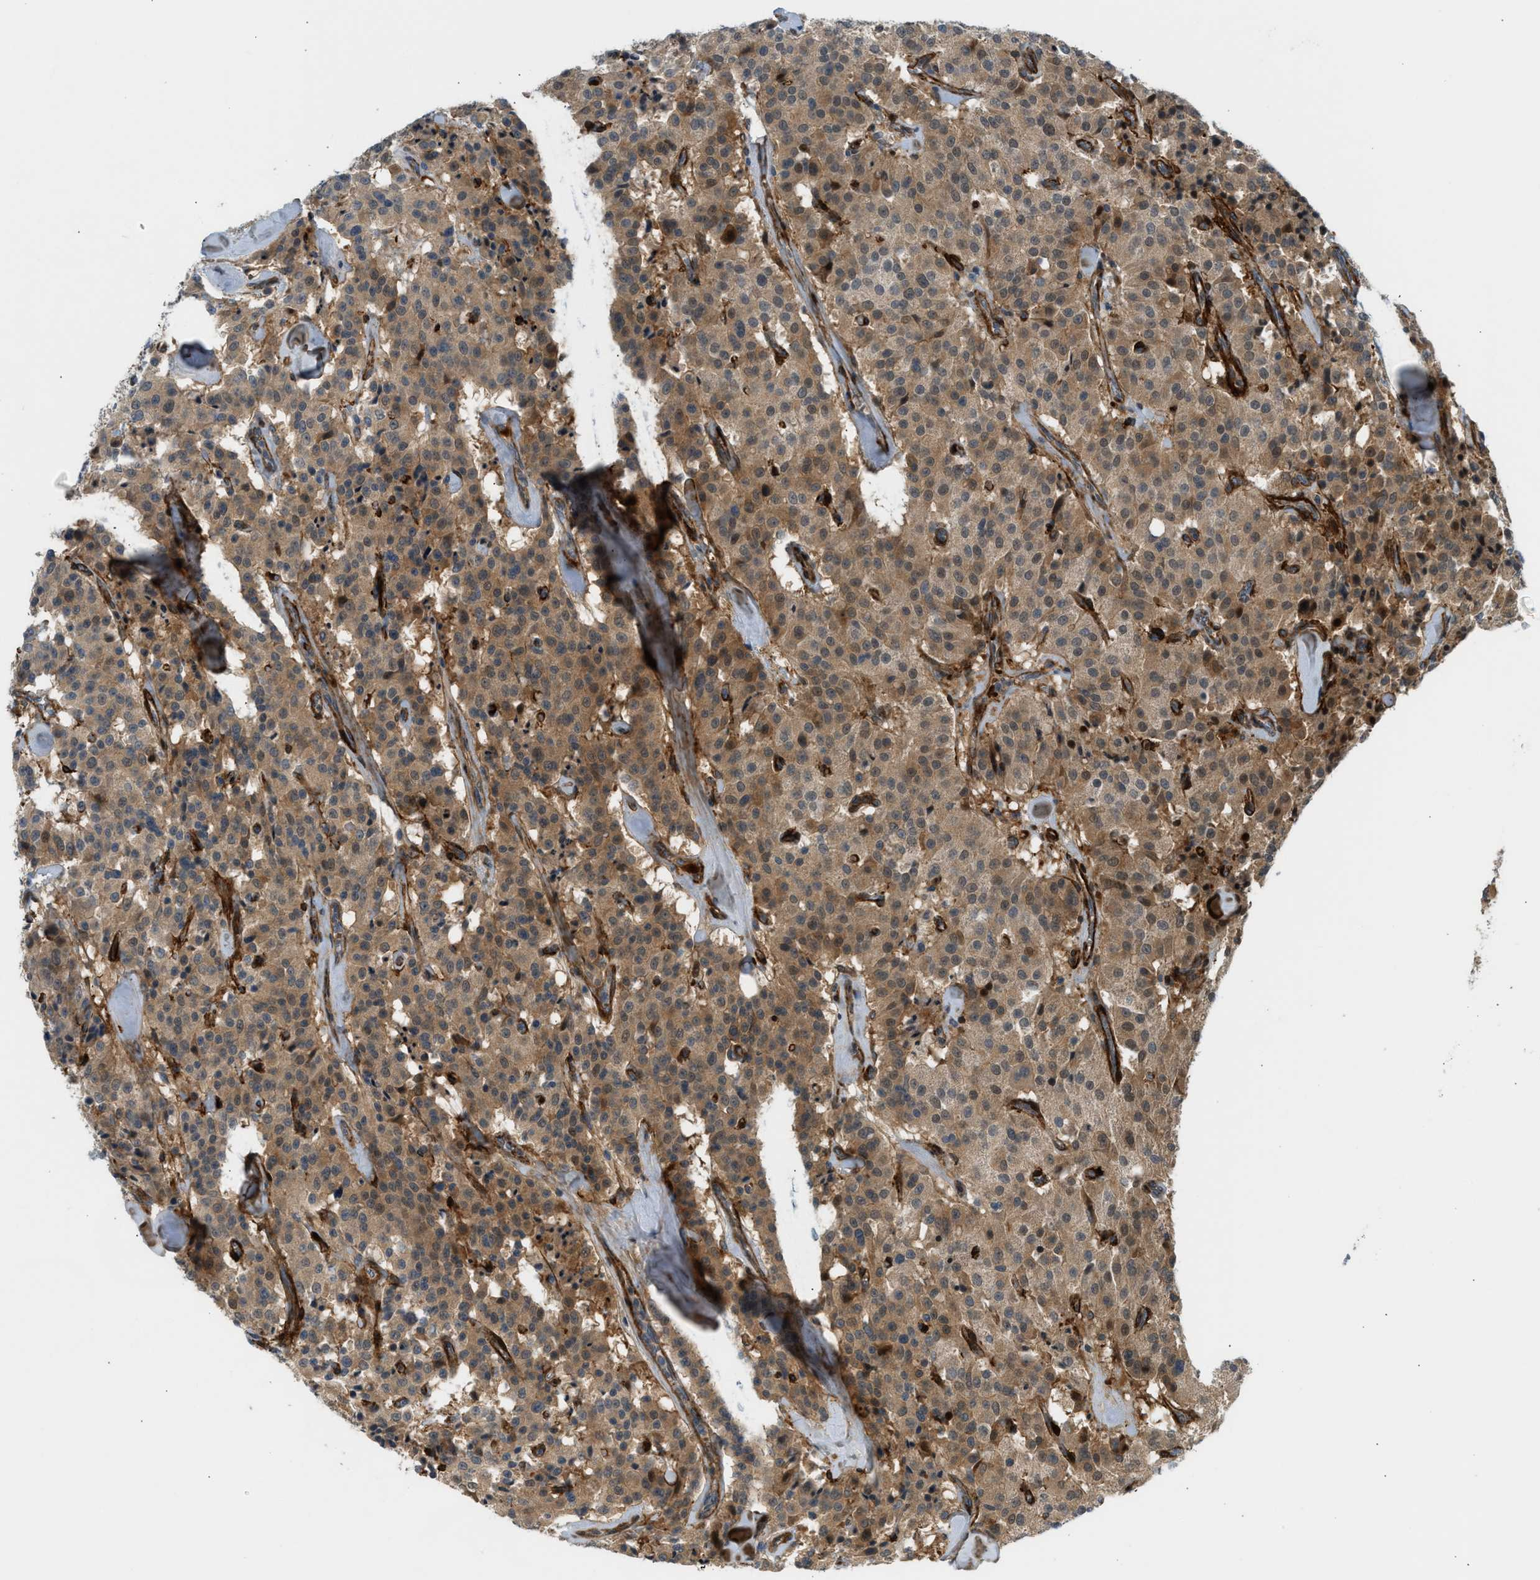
{"staining": {"intensity": "moderate", "quantity": ">75%", "location": "cytoplasmic/membranous"}, "tissue": "carcinoid", "cell_type": "Tumor cells", "image_type": "cancer", "snomed": [{"axis": "morphology", "description": "Carcinoid, malignant, NOS"}, {"axis": "topography", "description": "Lung"}], "caption": "Carcinoid tissue reveals moderate cytoplasmic/membranous expression in approximately >75% of tumor cells, visualized by immunohistochemistry.", "gene": "EDNRA", "patient": {"sex": "male", "age": 30}}